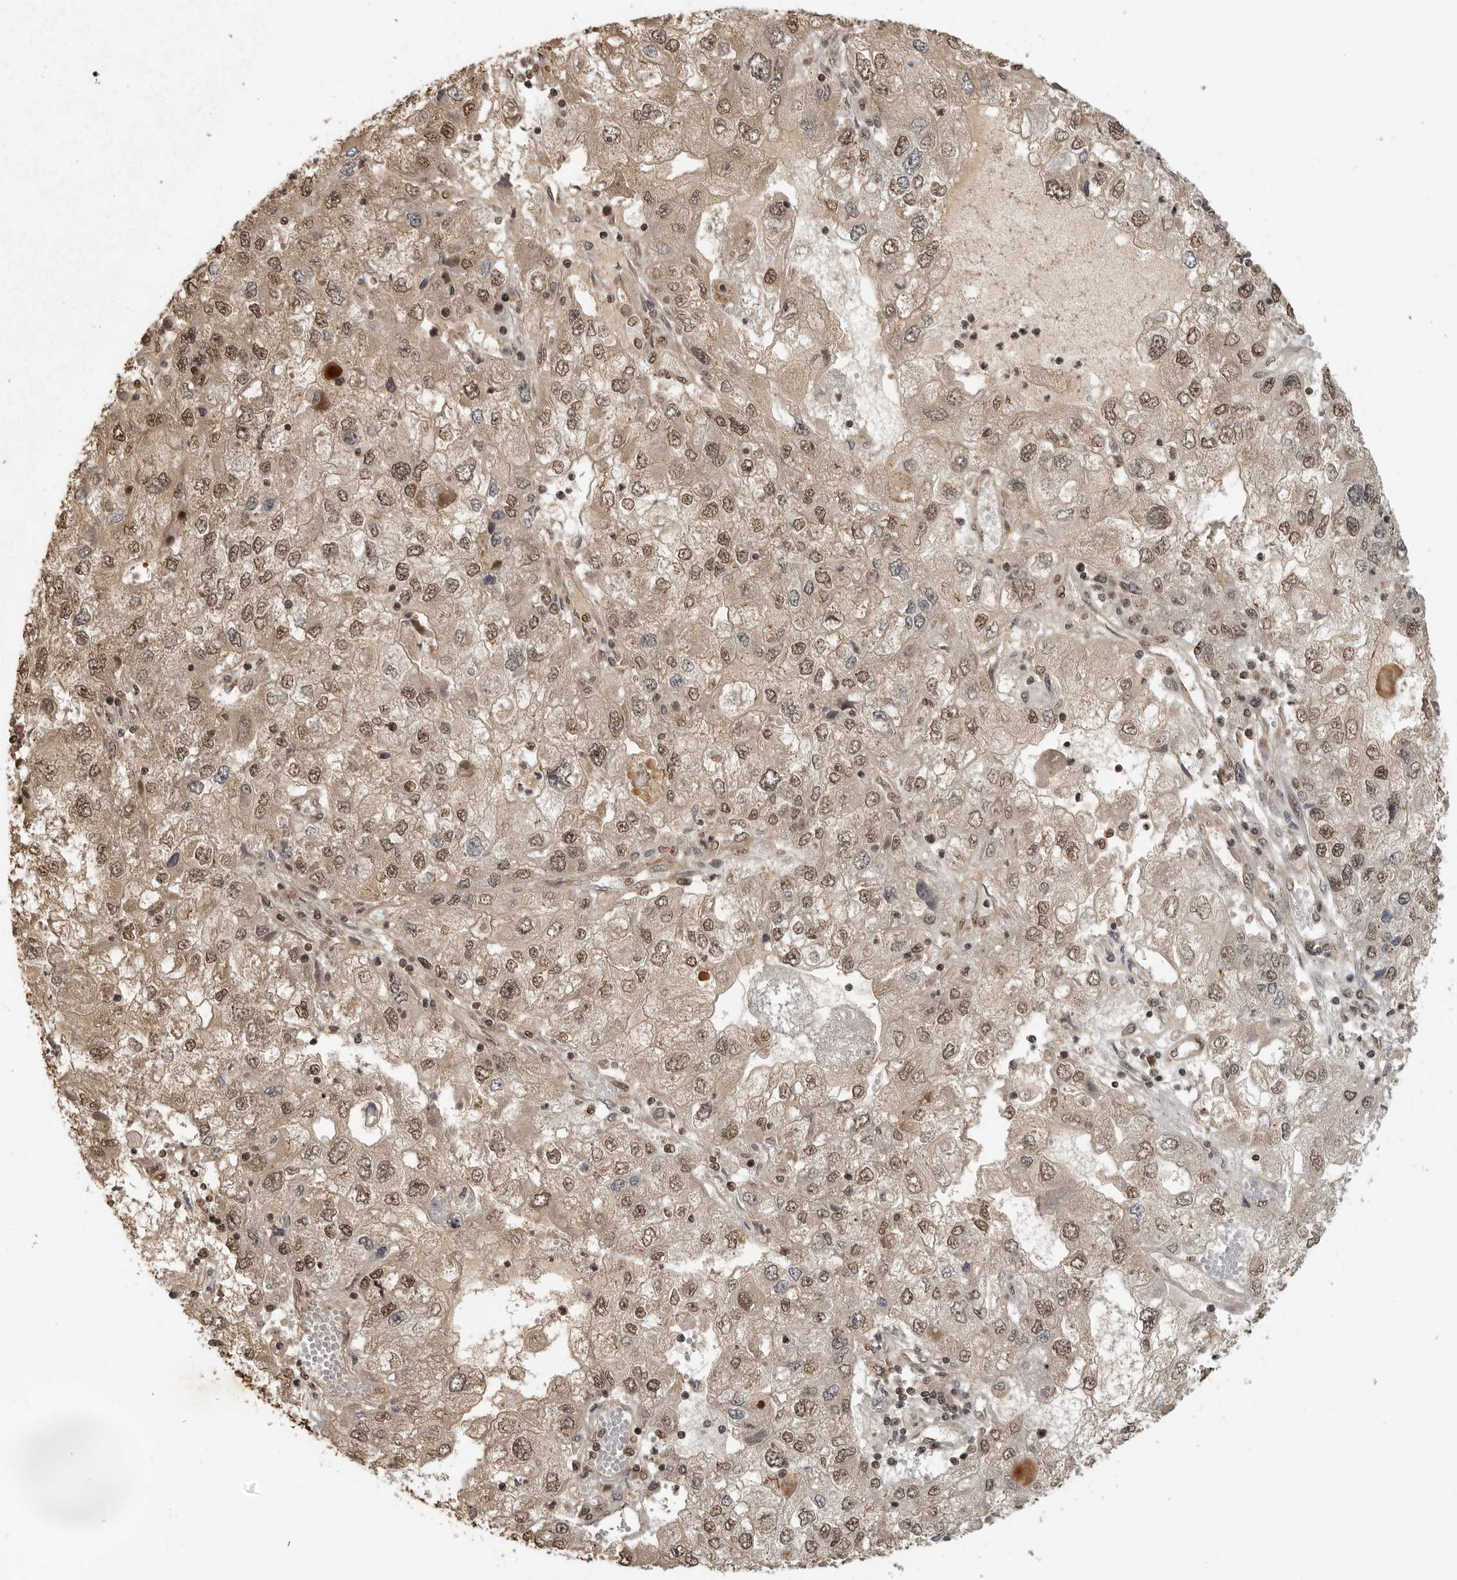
{"staining": {"intensity": "moderate", "quantity": ">75%", "location": "nuclear"}, "tissue": "endometrial cancer", "cell_type": "Tumor cells", "image_type": "cancer", "snomed": [{"axis": "morphology", "description": "Adenocarcinoma, NOS"}, {"axis": "topography", "description": "Endometrium"}], "caption": "There is medium levels of moderate nuclear positivity in tumor cells of endometrial adenocarcinoma, as demonstrated by immunohistochemical staining (brown color).", "gene": "CLOCK", "patient": {"sex": "female", "age": 49}}